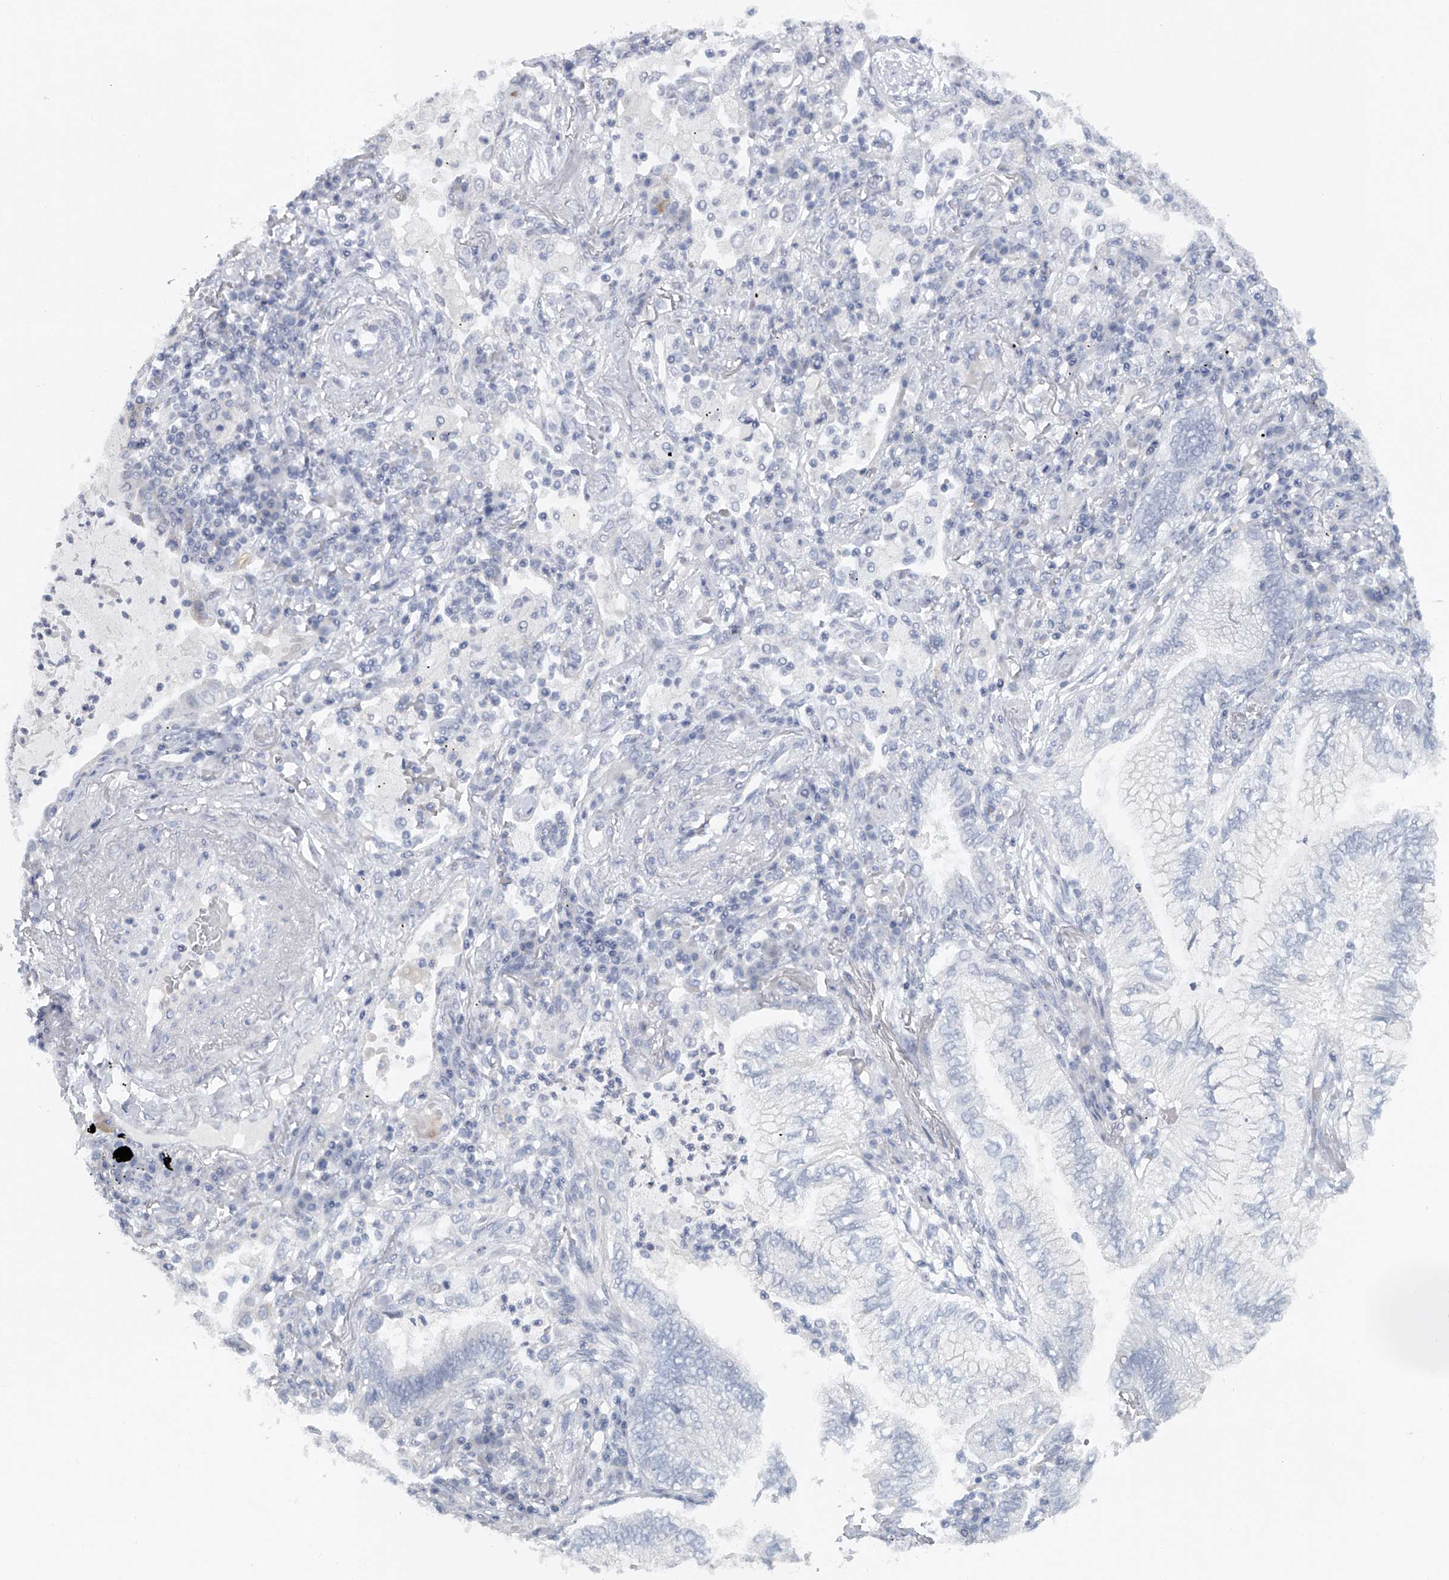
{"staining": {"intensity": "negative", "quantity": "none", "location": "none"}, "tissue": "lung cancer", "cell_type": "Tumor cells", "image_type": "cancer", "snomed": [{"axis": "morphology", "description": "Normal tissue, NOS"}, {"axis": "morphology", "description": "Adenocarcinoma, NOS"}, {"axis": "topography", "description": "Bronchus"}, {"axis": "topography", "description": "Lung"}], "caption": "Adenocarcinoma (lung) was stained to show a protein in brown. There is no significant staining in tumor cells.", "gene": "FAT2", "patient": {"sex": "female", "age": 70}}